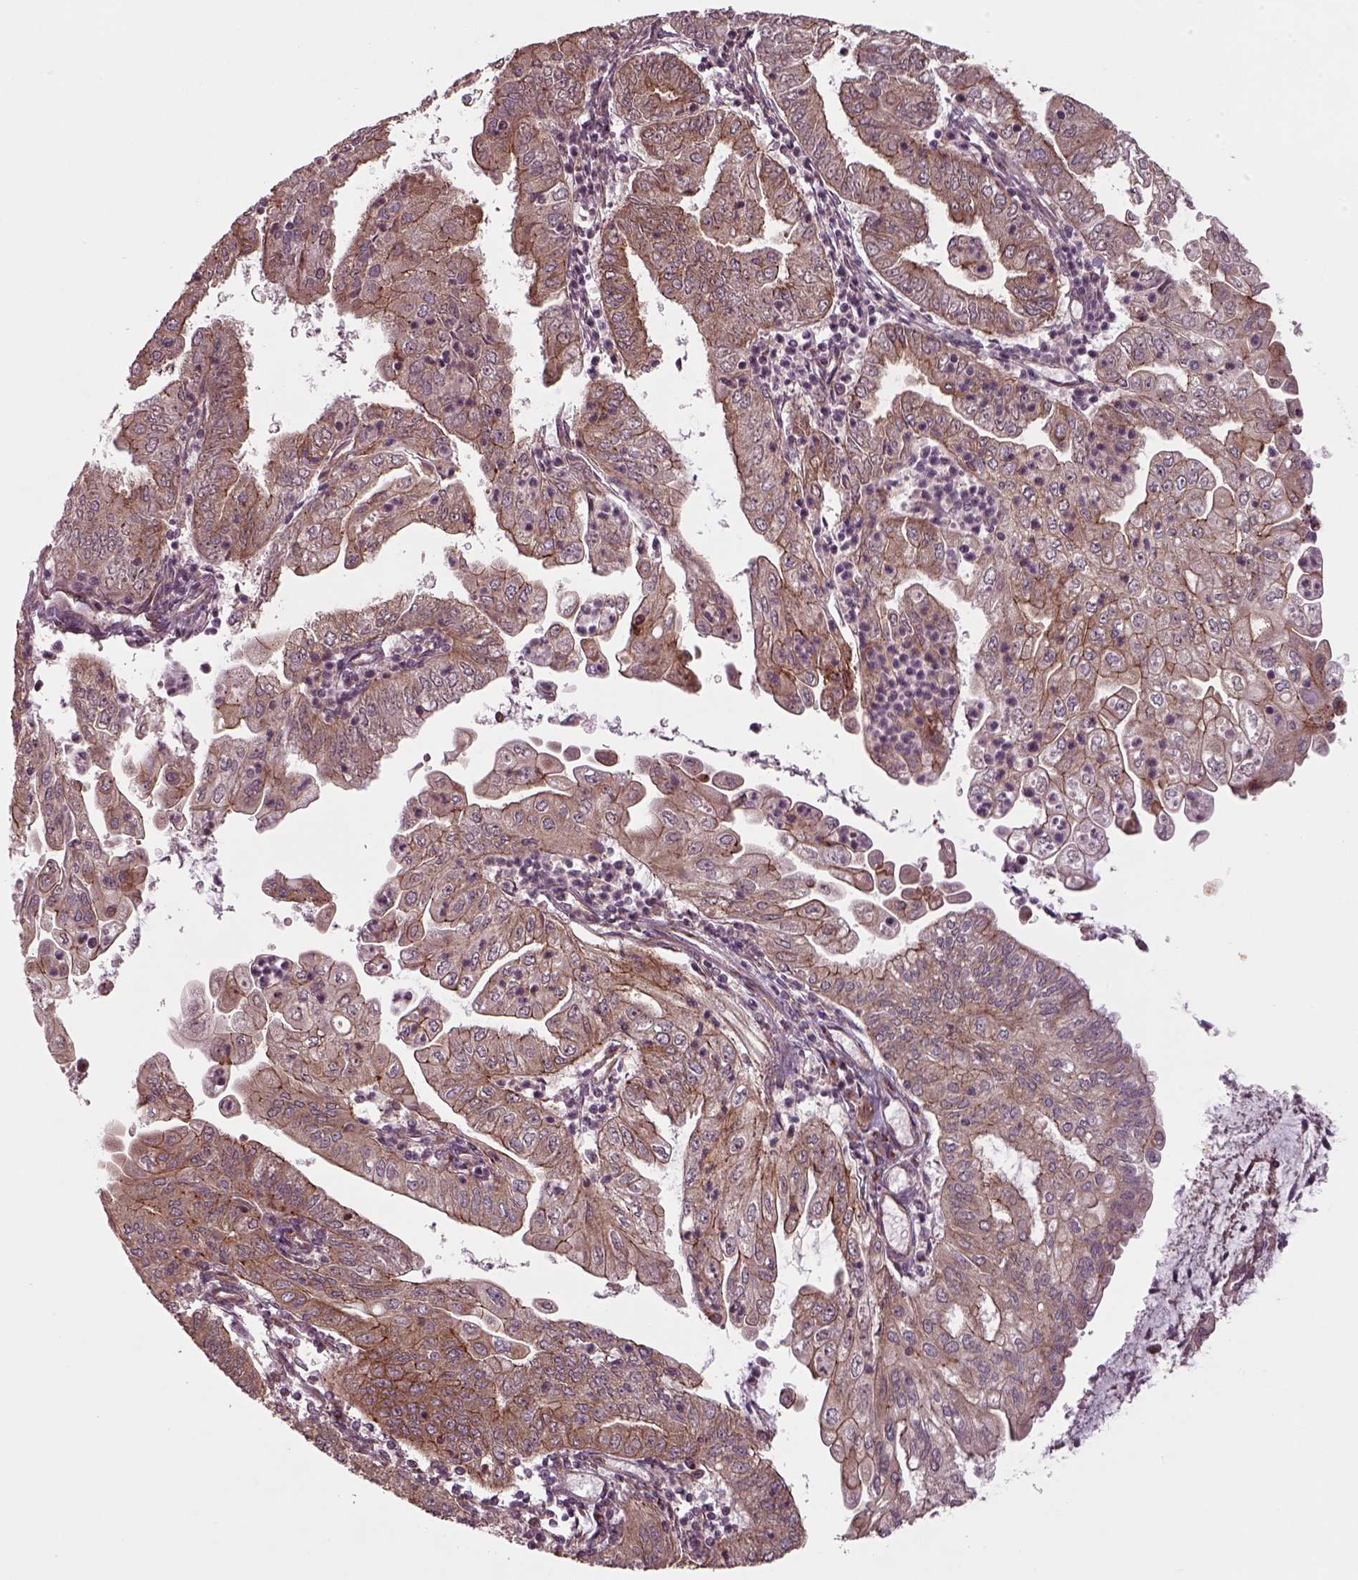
{"staining": {"intensity": "moderate", "quantity": ">75%", "location": "cytoplasmic/membranous"}, "tissue": "endometrial cancer", "cell_type": "Tumor cells", "image_type": "cancer", "snomed": [{"axis": "morphology", "description": "Adenocarcinoma, NOS"}, {"axis": "topography", "description": "Endometrium"}], "caption": "This is a photomicrograph of immunohistochemistry staining of endometrial cancer, which shows moderate expression in the cytoplasmic/membranous of tumor cells.", "gene": "CHMP3", "patient": {"sex": "female", "age": 55}}